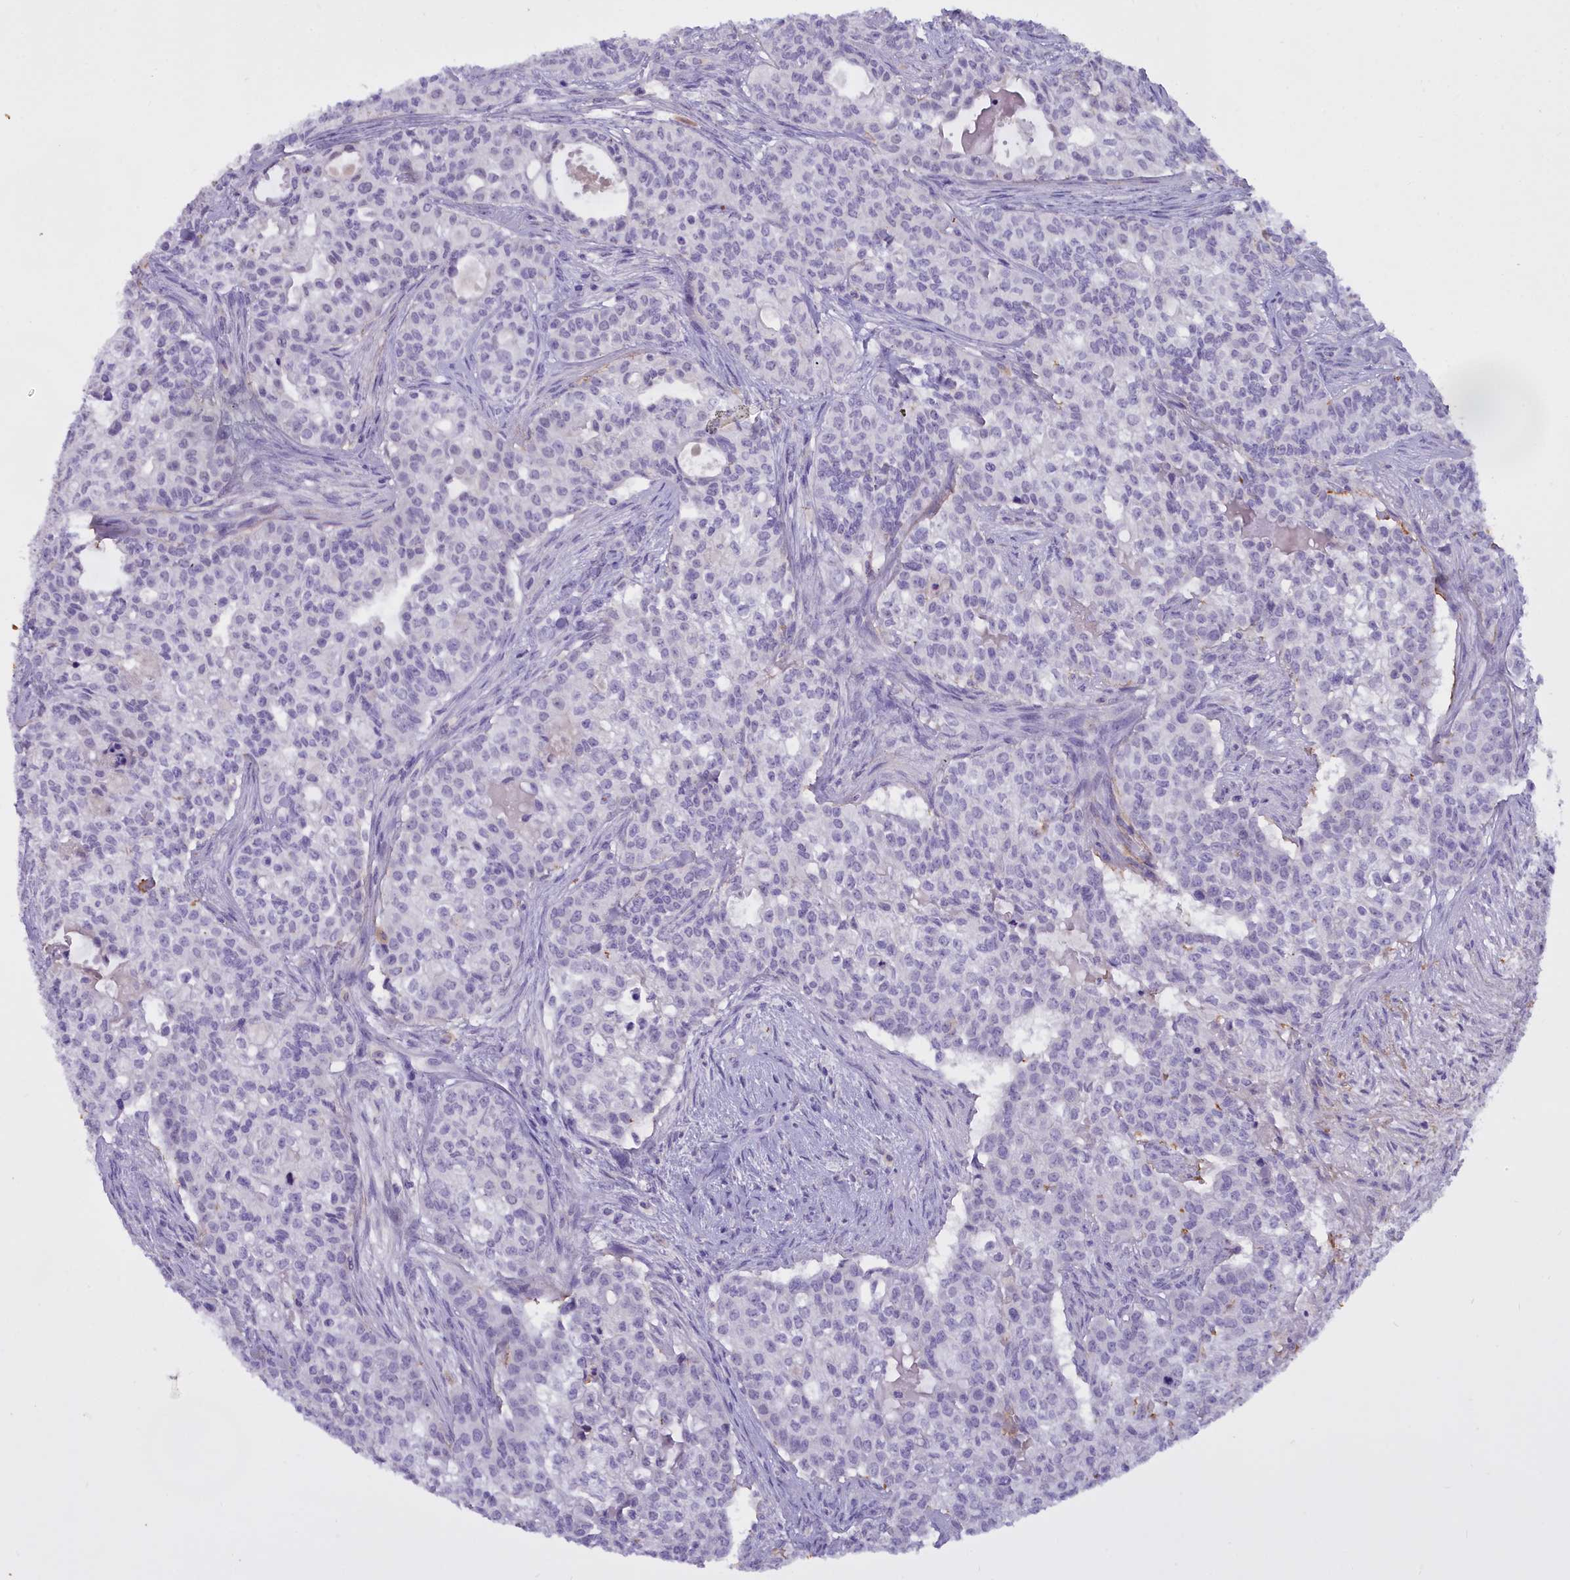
{"staining": {"intensity": "negative", "quantity": "none", "location": "none"}, "tissue": "head and neck cancer", "cell_type": "Tumor cells", "image_type": "cancer", "snomed": [{"axis": "morphology", "description": "Adenocarcinoma, NOS"}, {"axis": "topography", "description": "Head-Neck"}], "caption": "A photomicrograph of human head and neck cancer (adenocarcinoma) is negative for staining in tumor cells.", "gene": "OSTN", "patient": {"sex": "male", "age": 81}}